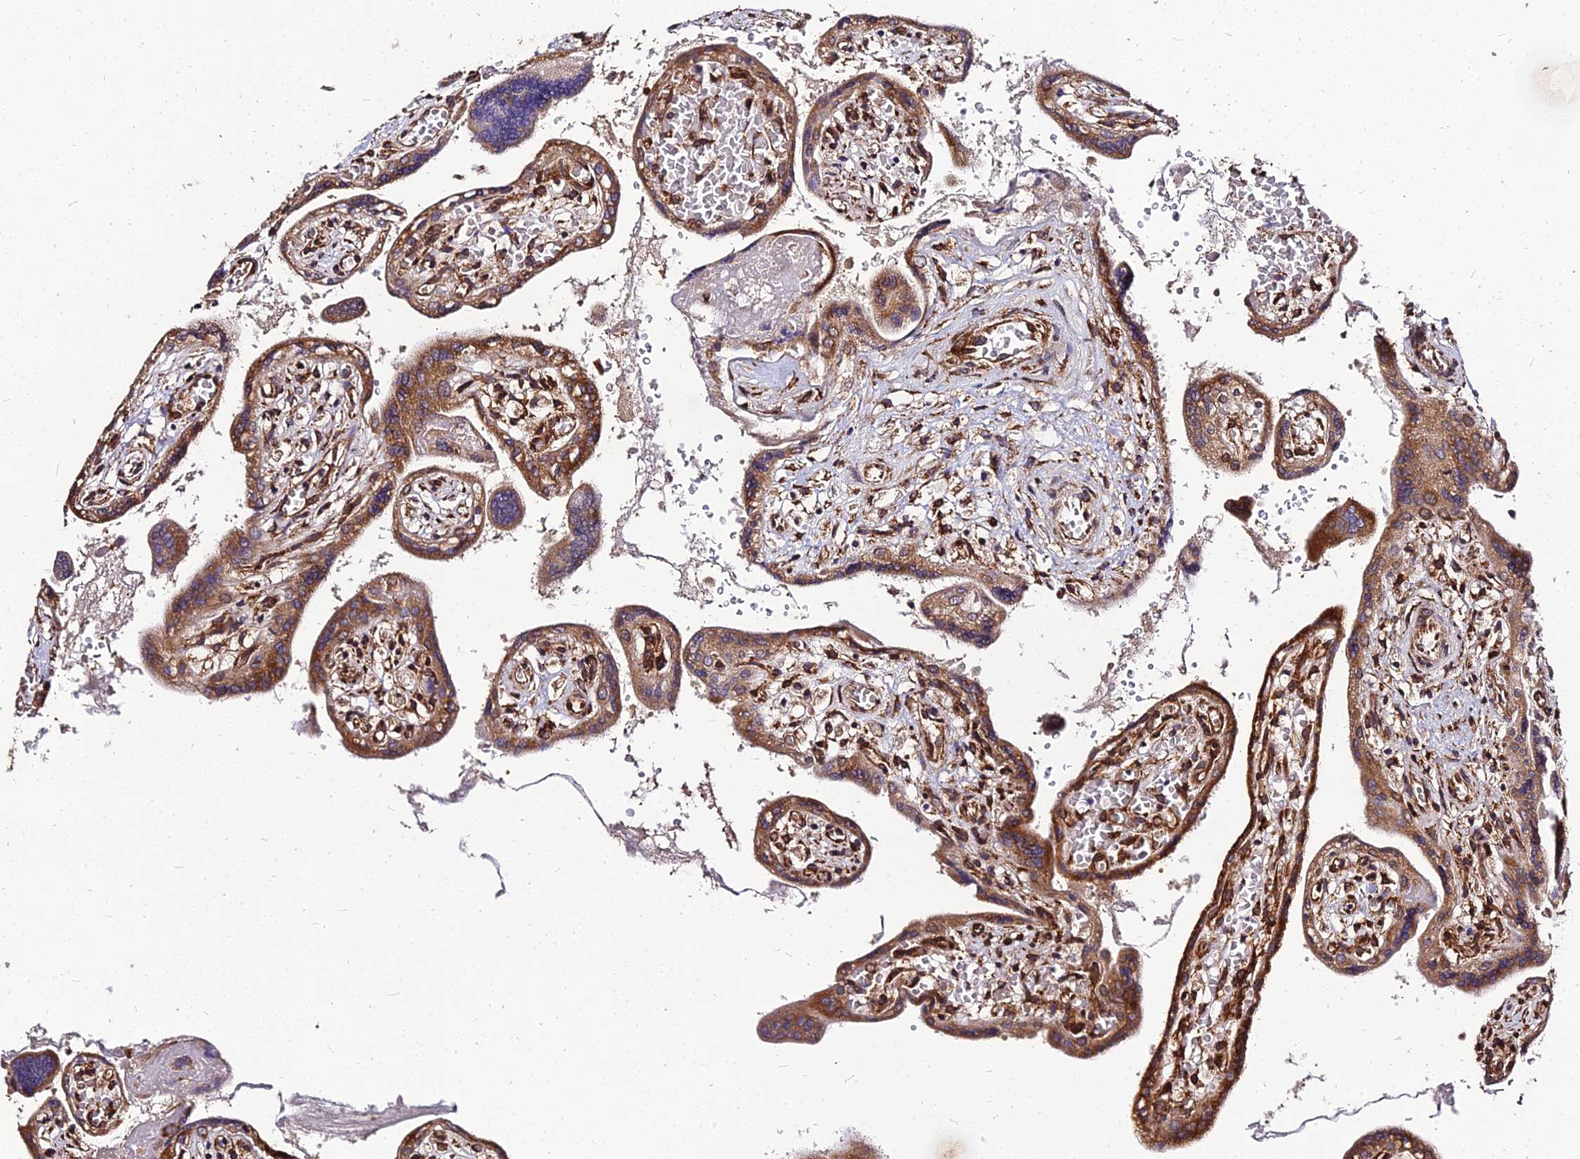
{"staining": {"intensity": "moderate", "quantity": ">75%", "location": "cytoplasmic/membranous"}, "tissue": "placenta", "cell_type": "Trophoblastic cells", "image_type": "normal", "snomed": [{"axis": "morphology", "description": "Normal tissue, NOS"}, {"axis": "topography", "description": "Placenta"}], "caption": "High-magnification brightfield microscopy of unremarkable placenta stained with DAB (3,3'-diaminobenzidine) (brown) and counterstained with hematoxylin (blue). trophoblastic cells exhibit moderate cytoplasmic/membranous positivity is identified in about>75% of cells. (Stains: DAB (3,3'-diaminobenzidine) in brown, nuclei in blue, Microscopy: brightfield microscopy at high magnification).", "gene": "PDE4D", "patient": {"sex": "female", "age": 37}}